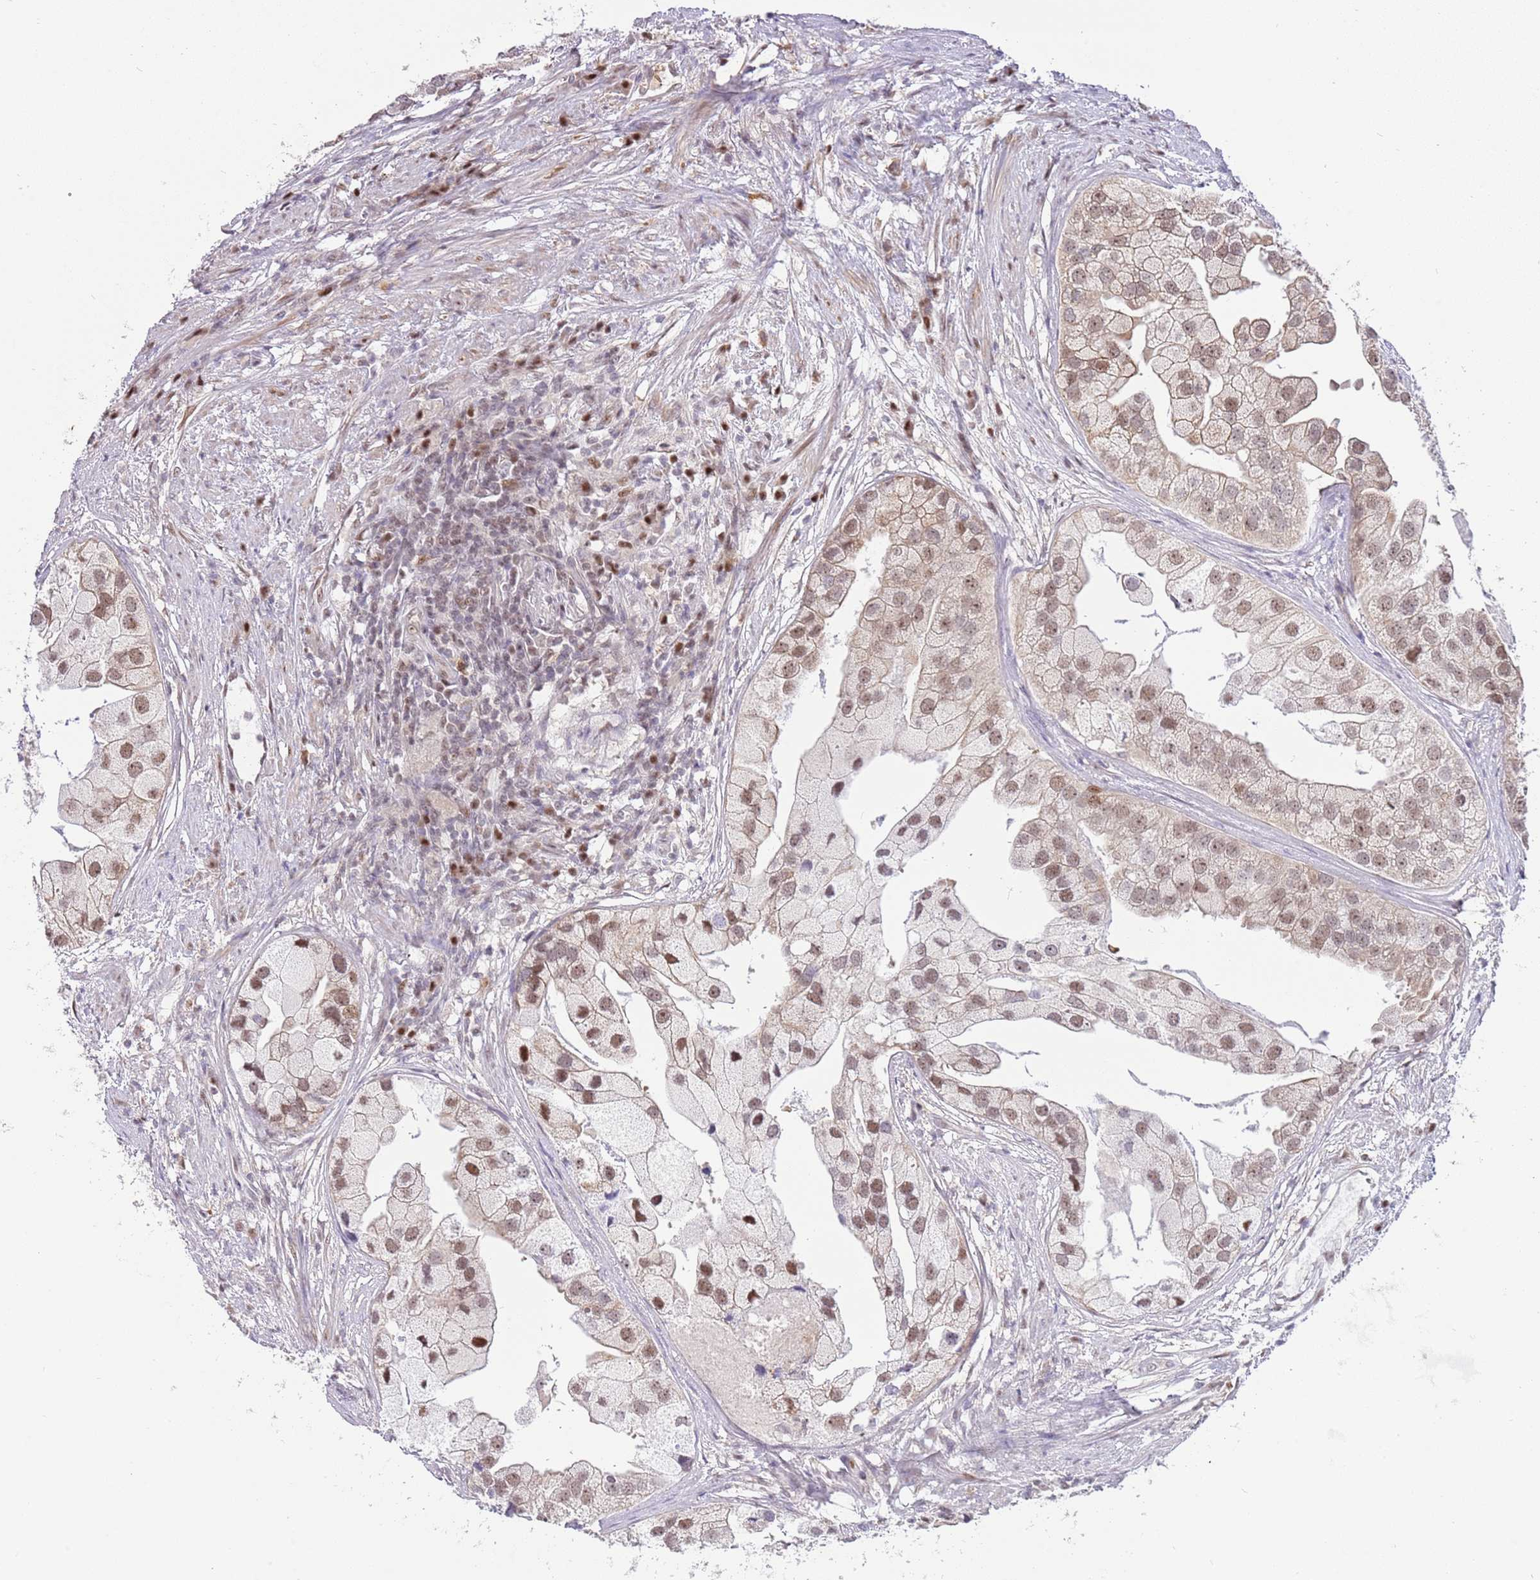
{"staining": {"intensity": "moderate", "quantity": "25%-75%", "location": "nuclear"}, "tissue": "prostate cancer", "cell_type": "Tumor cells", "image_type": "cancer", "snomed": [{"axis": "morphology", "description": "Adenocarcinoma, High grade"}, {"axis": "topography", "description": "Prostate"}], "caption": "Tumor cells demonstrate medium levels of moderate nuclear expression in approximately 25%-75% of cells in adenocarcinoma (high-grade) (prostate).", "gene": "RFK", "patient": {"sex": "male", "age": 62}}